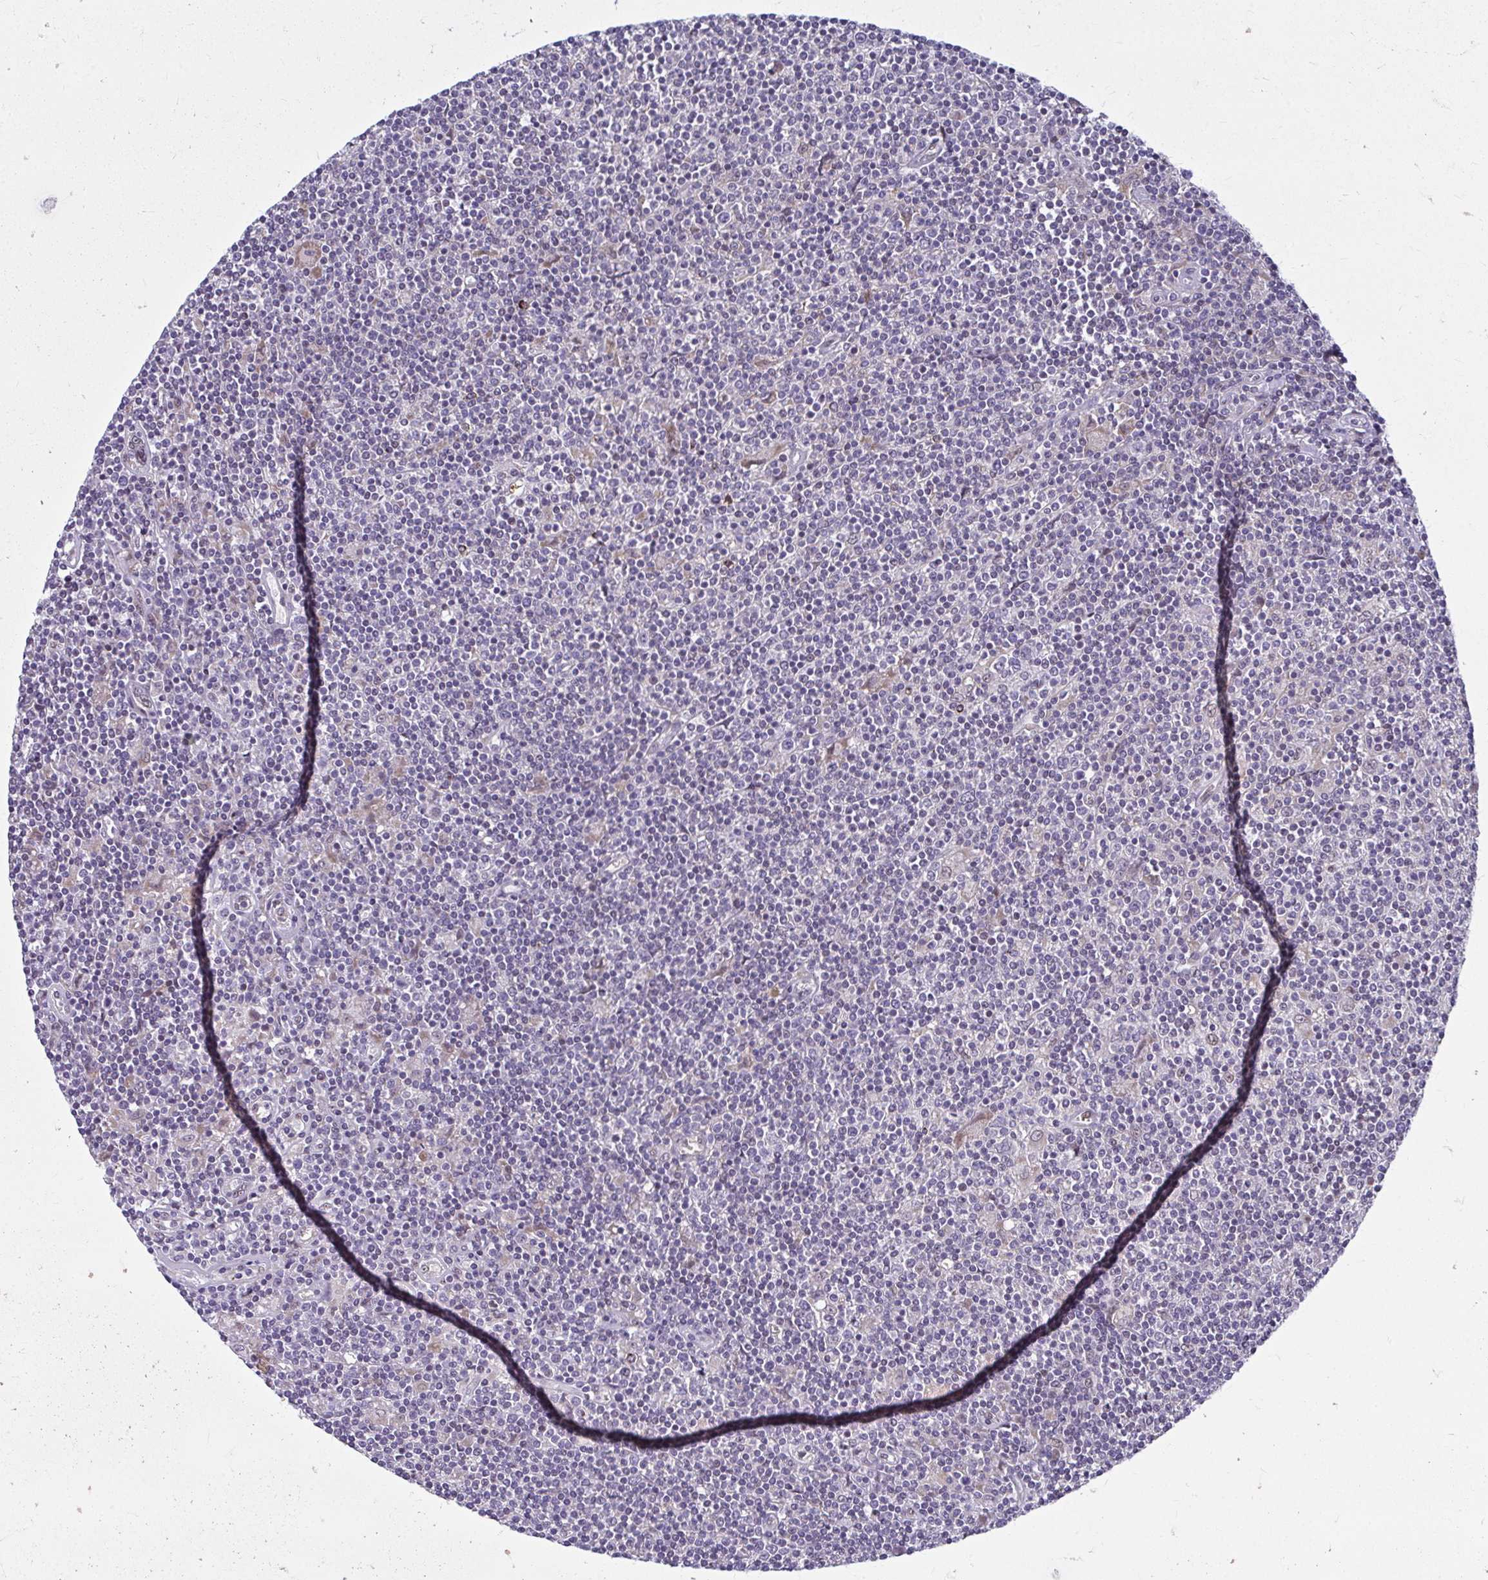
{"staining": {"intensity": "negative", "quantity": "none", "location": "none"}, "tissue": "lymphoma", "cell_type": "Tumor cells", "image_type": "cancer", "snomed": [{"axis": "morphology", "description": "Hodgkin's disease, NOS"}, {"axis": "topography", "description": "Lymph node"}], "caption": "An immunohistochemistry (IHC) histopathology image of lymphoma is shown. There is no staining in tumor cells of lymphoma. (Stains: DAB (3,3'-diaminobenzidine) immunohistochemistry with hematoxylin counter stain, Microscopy: brightfield microscopy at high magnification).", "gene": "ODF1", "patient": {"sex": "male", "age": 40}}